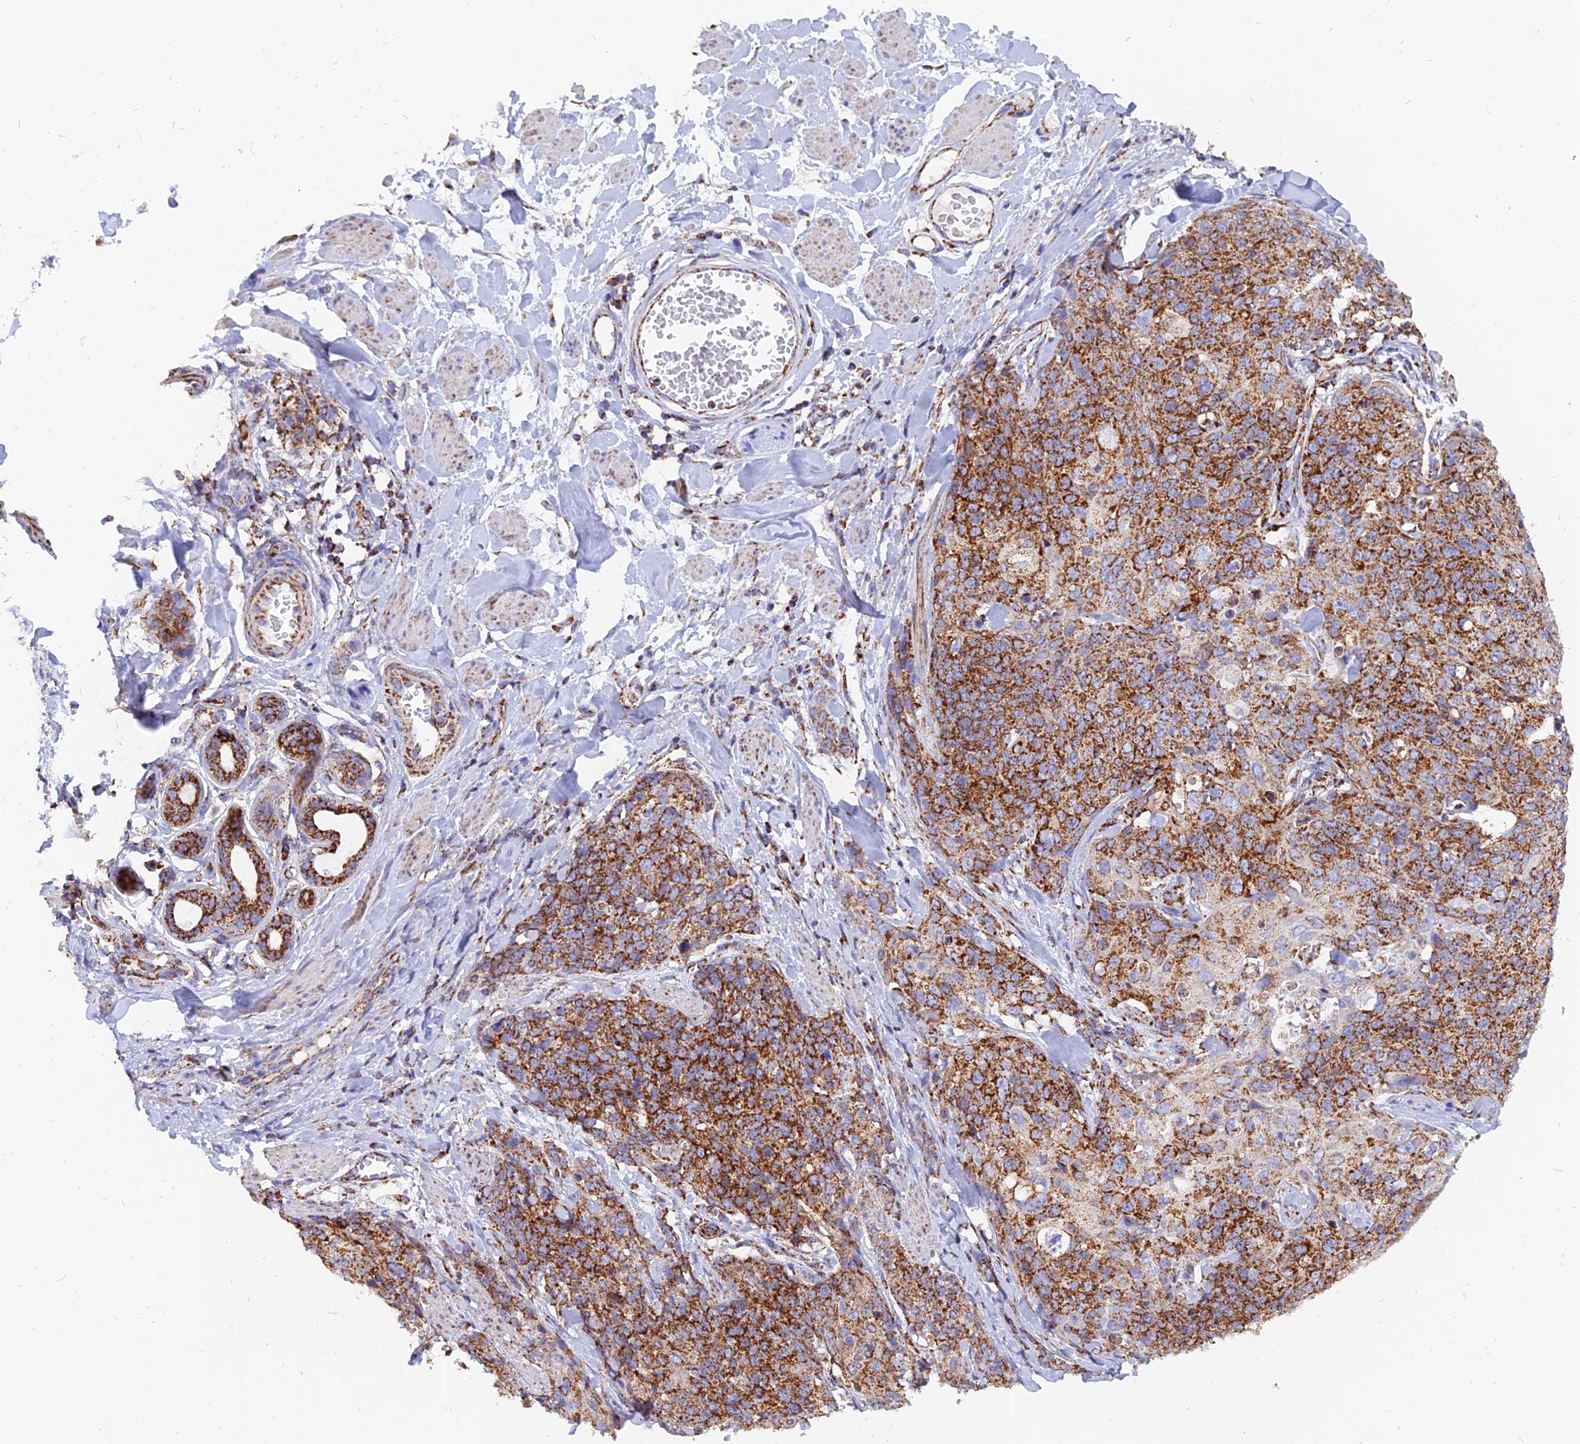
{"staining": {"intensity": "strong", "quantity": ">75%", "location": "cytoplasmic/membranous"}, "tissue": "skin cancer", "cell_type": "Tumor cells", "image_type": "cancer", "snomed": [{"axis": "morphology", "description": "Squamous cell carcinoma, NOS"}, {"axis": "topography", "description": "Skin"}, {"axis": "topography", "description": "Vulva"}], "caption": "Approximately >75% of tumor cells in skin cancer reveal strong cytoplasmic/membranous protein positivity as visualized by brown immunohistochemical staining.", "gene": "NDUFB6", "patient": {"sex": "female", "age": 85}}